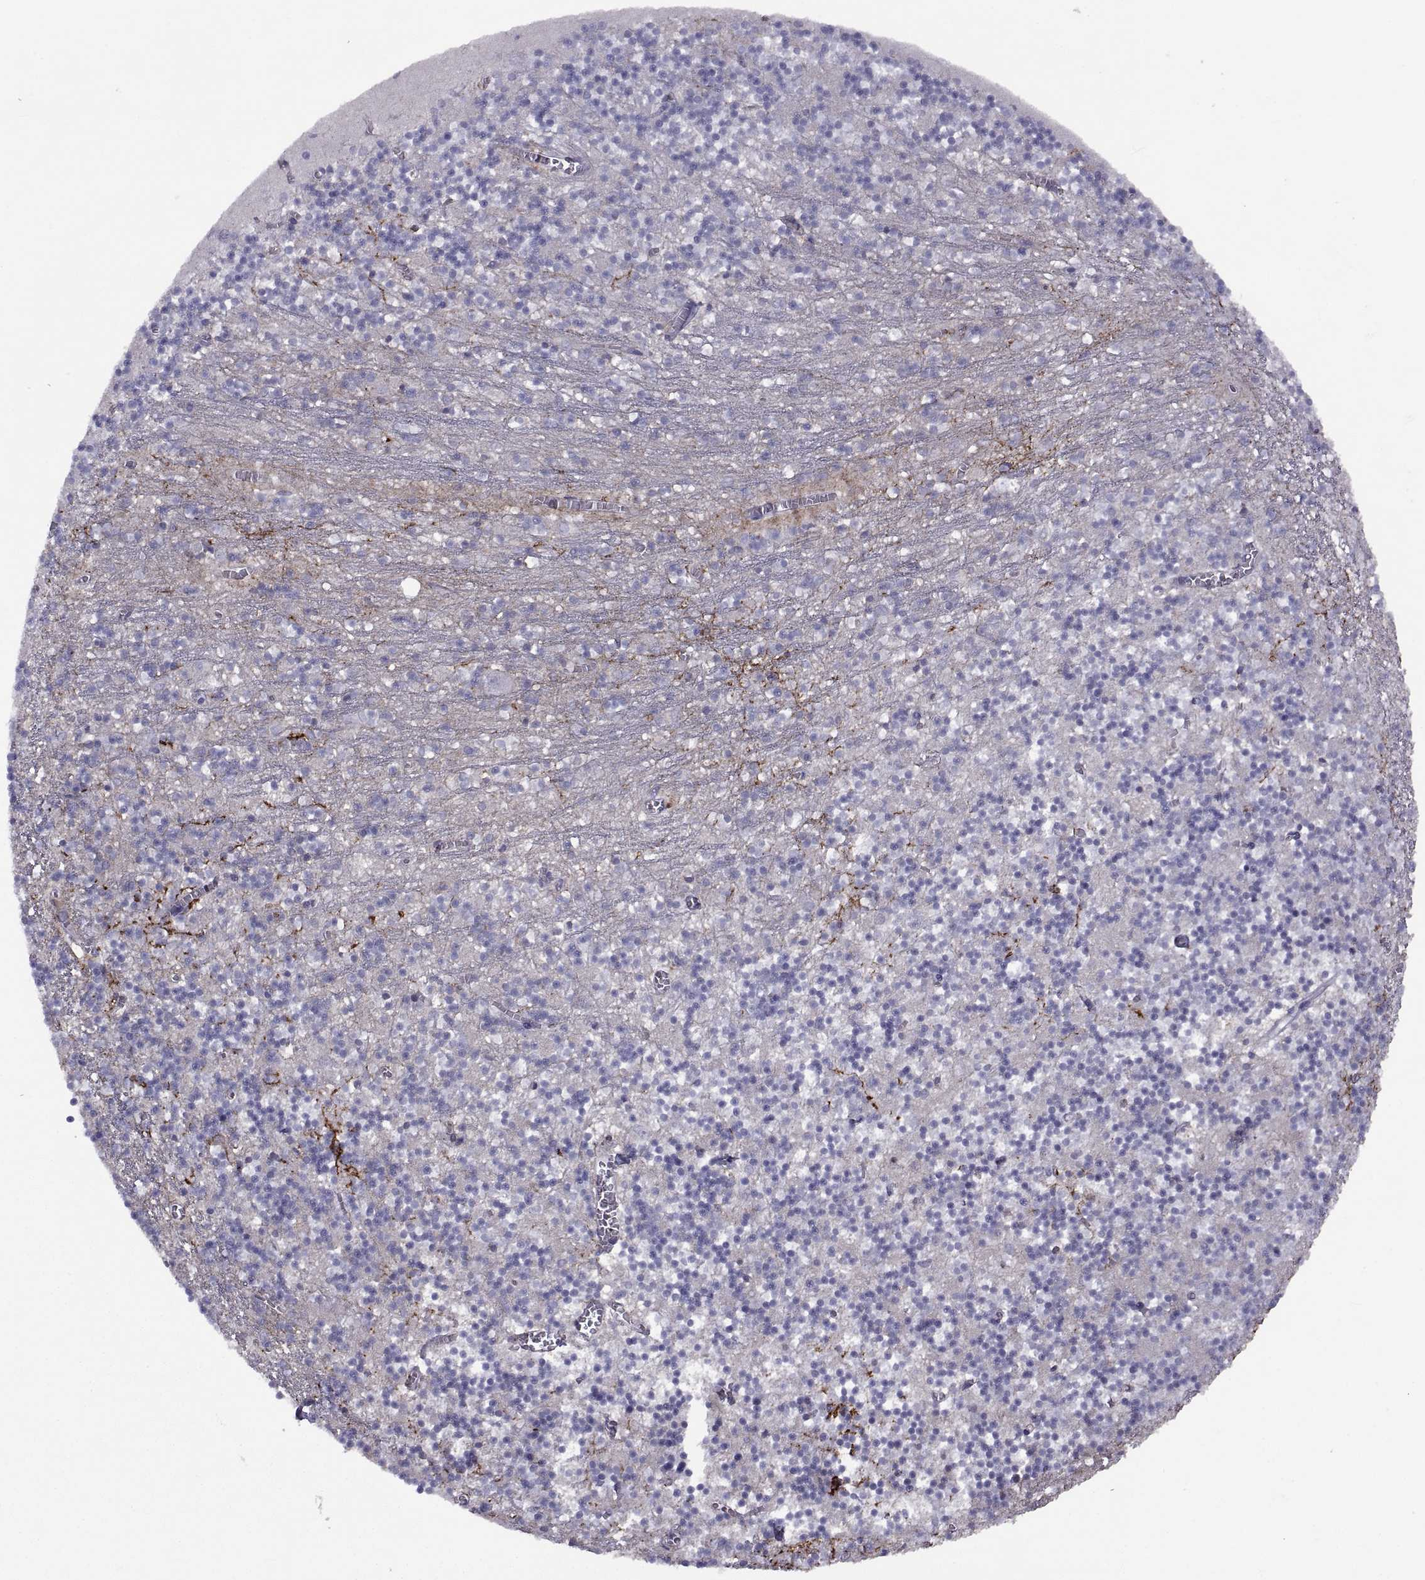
{"staining": {"intensity": "negative", "quantity": "none", "location": "none"}, "tissue": "cerebellum", "cell_type": "Cells in granular layer", "image_type": "normal", "snomed": [{"axis": "morphology", "description": "Normal tissue, NOS"}, {"axis": "topography", "description": "Cerebellum"}], "caption": "IHC image of normal cerebellum stained for a protein (brown), which displays no staining in cells in granular layer. Brightfield microscopy of immunohistochemistry (IHC) stained with DAB (3,3'-diaminobenzidine) (brown) and hematoxylin (blue), captured at high magnification.", "gene": "TMEM158", "patient": {"sex": "female", "age": 64}}